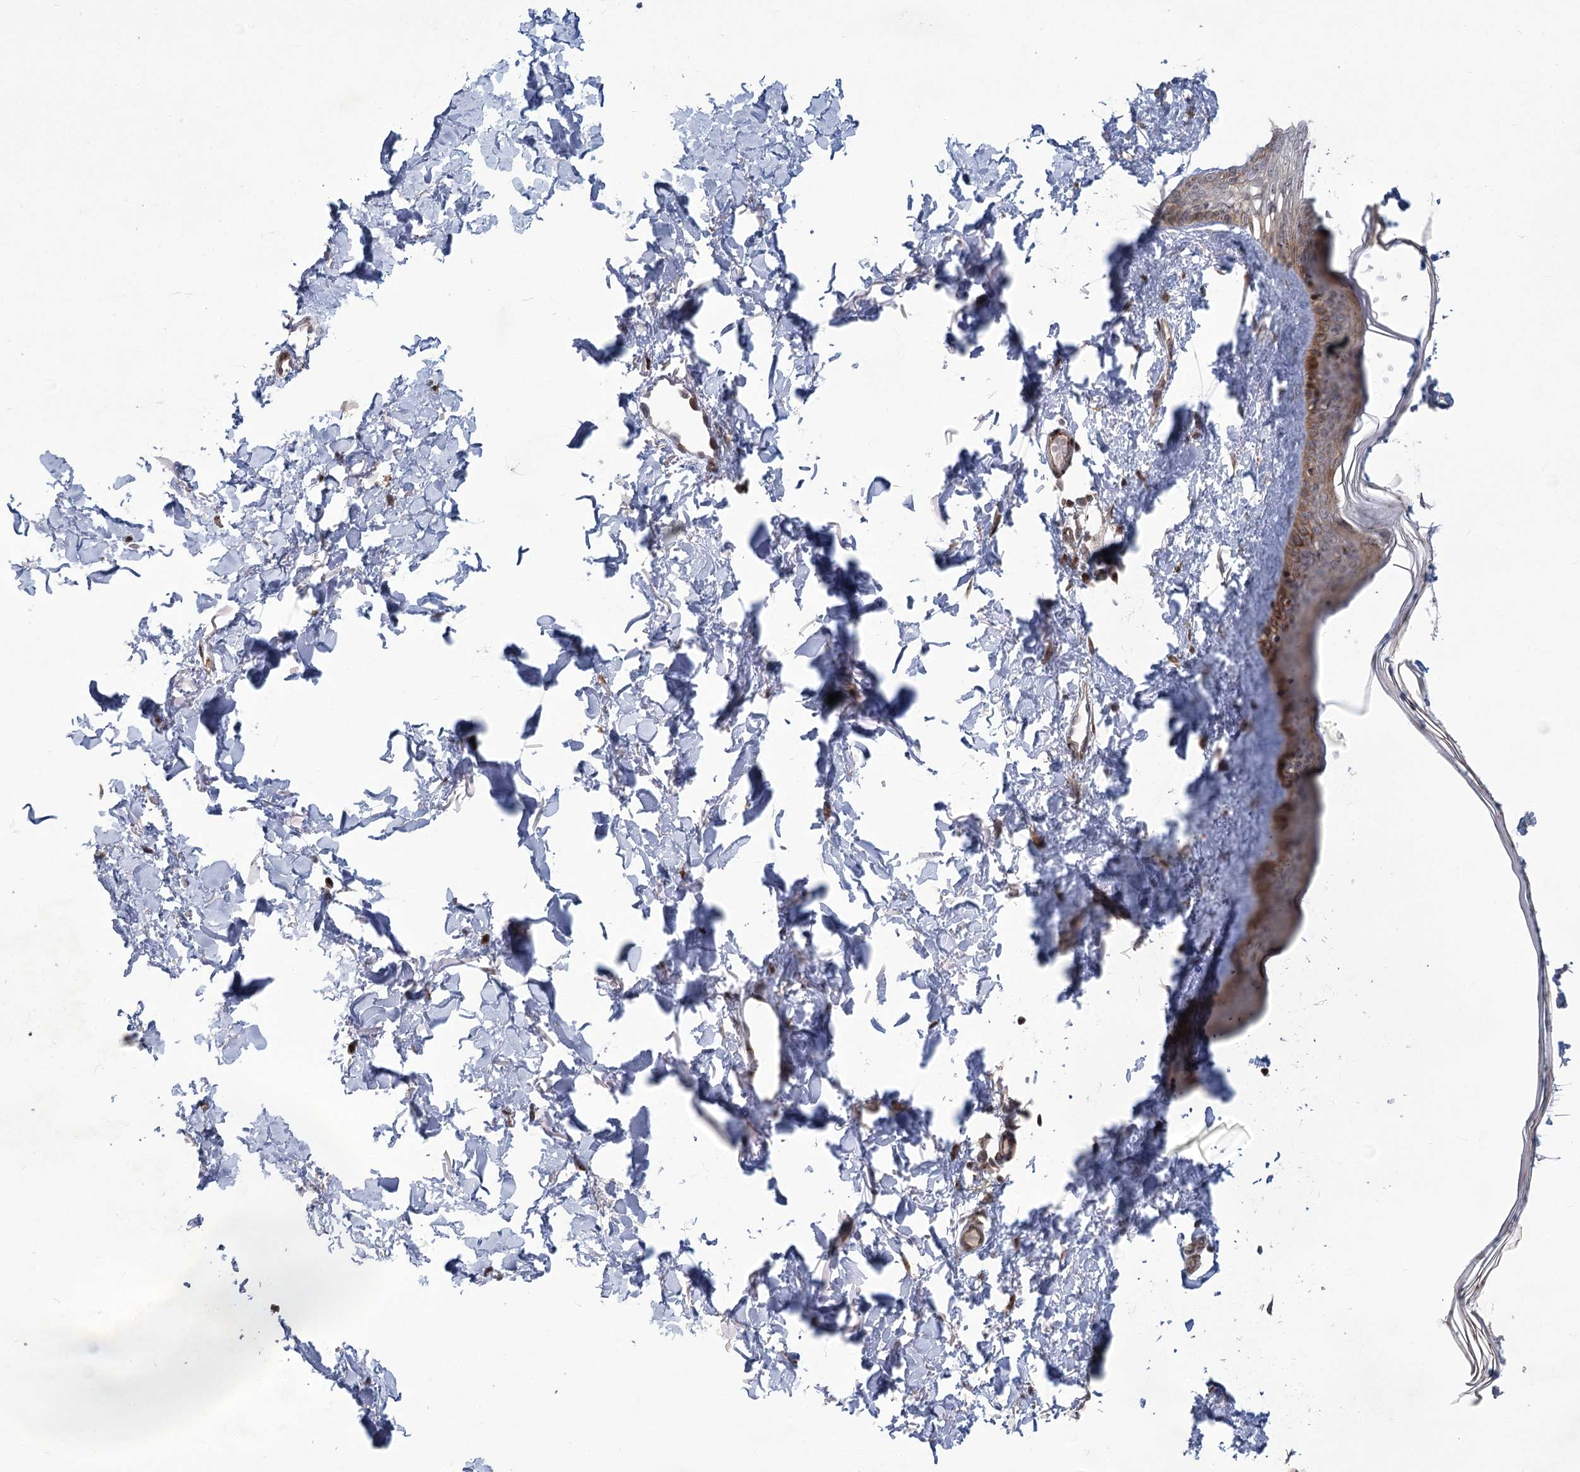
{"staining": {"intensity": "moderate", "quantity": ">75%", "location": "cytoplasmic/membranous"}, "tissue": "skin", "cell_type": "Fibroblasts", "image_type": "normal", "snomed": [{"axis": "morphology", "description": "Normal tissue, NOS"}, {"axis": "topography", "description": "Skin"}], "caption": "IHC image of unremarkable skin: skin stained using immunohistochemistry (IHC) shows medium levels of moderate protein expression localized specifically in the cytoplasmic/membranous of fibroblasts, appearing as a cytoplasmic/membranous brown color.", "gene": "PARM1", "patient": {"sex": "female", "age": 58}}